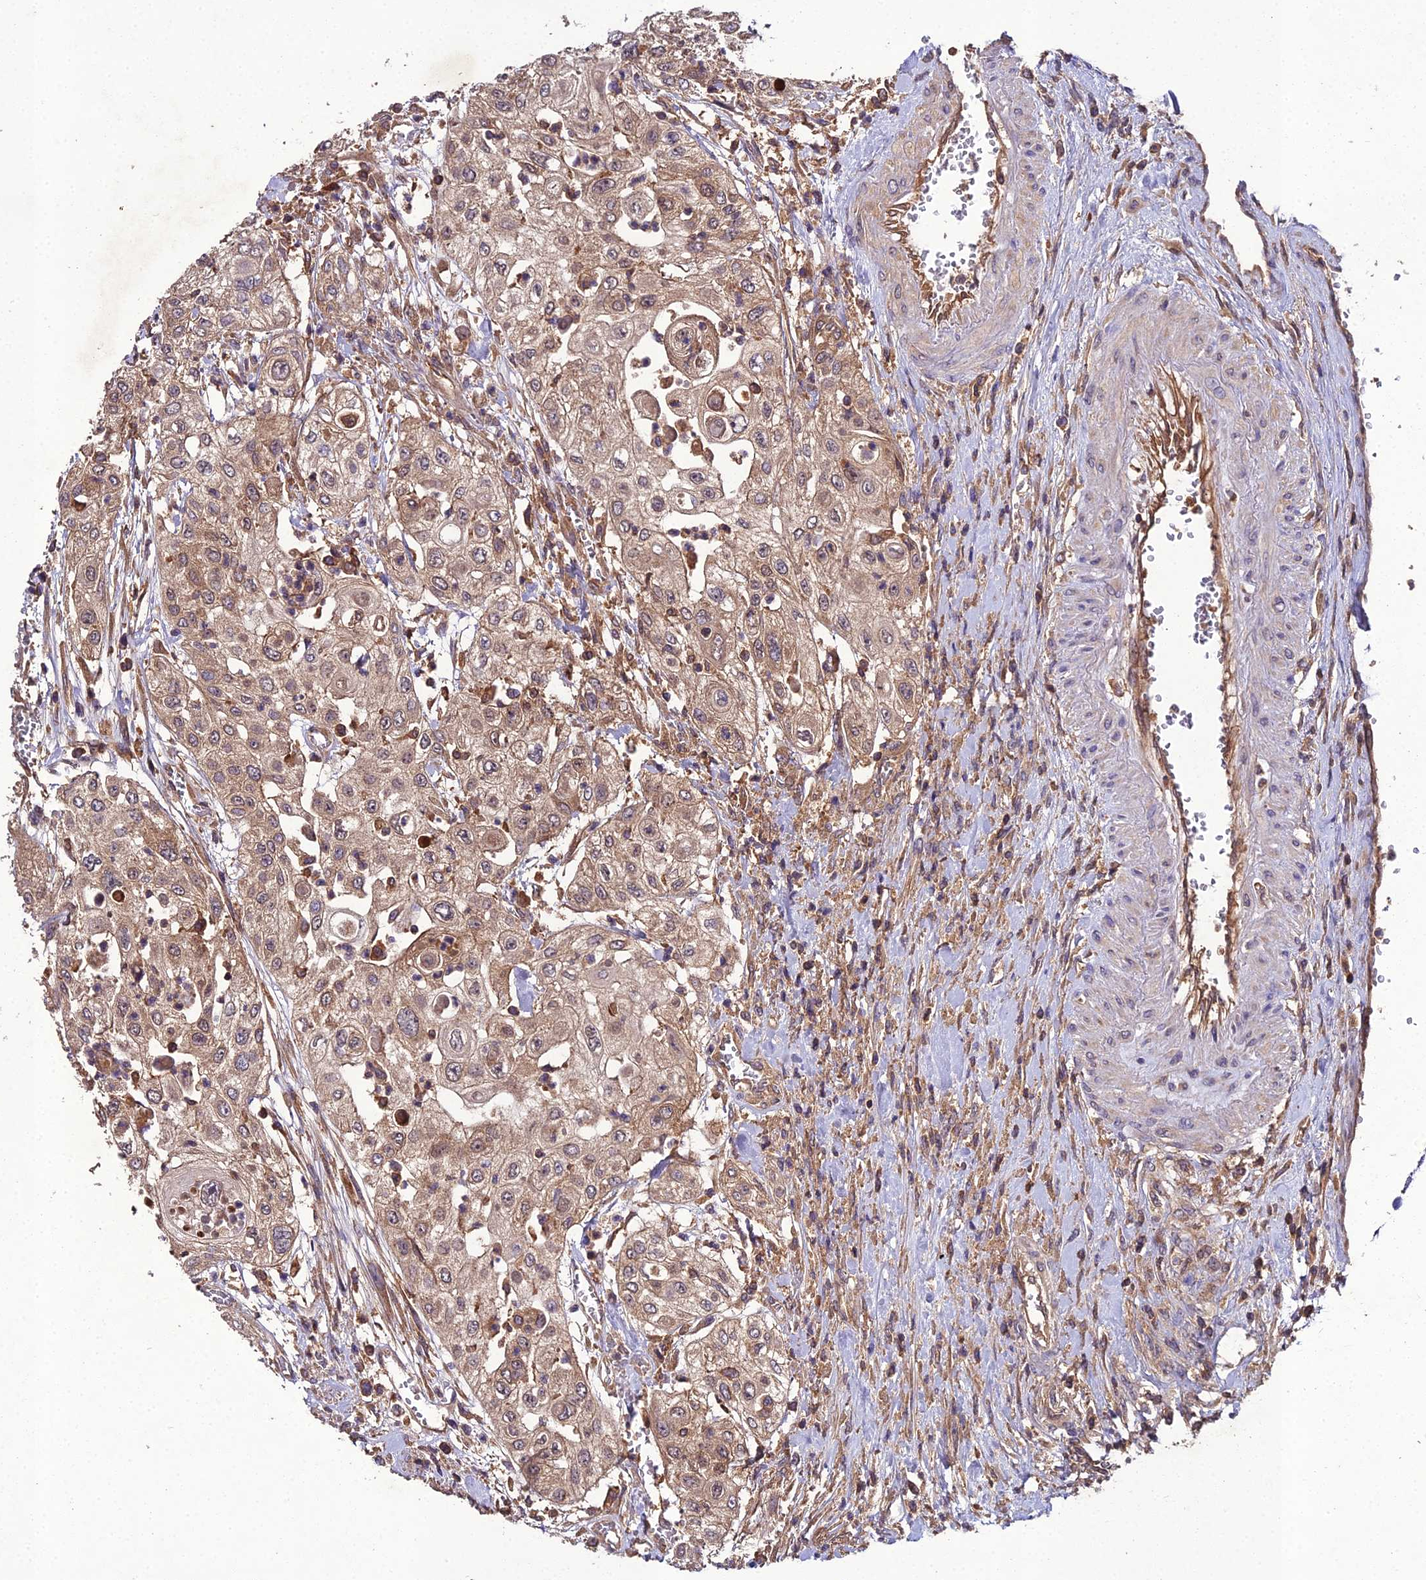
{"staining": {"intensity": "moderate", "quantity": ">75%", "location": "cytoplasmic/membranous"}, "tissue": "urothelial cancer", "cell_type": "Tumor cells", "image_type": "cancer", "snomed": [{"axis": "morphology", "description": "Urothelial carcinoma, High grade"}, {"axis": "topography", "description": "Urinary bladder"}], "caption": "Immunohistochemistry (DAB (3,3'-diaminobenzidine)) staining of urothelial cancer demonstrates moderate cytoplasmic/membranous protein staining in about >75% of tumor cells. Using DAB (3,3'-diaminobenzidine) (brown) and hematoxylin (blue) stains, captured at high magnification using brightfield microscopy.", "gene": "TMEM258", "patient": {"sex": "female", "age": 79}}